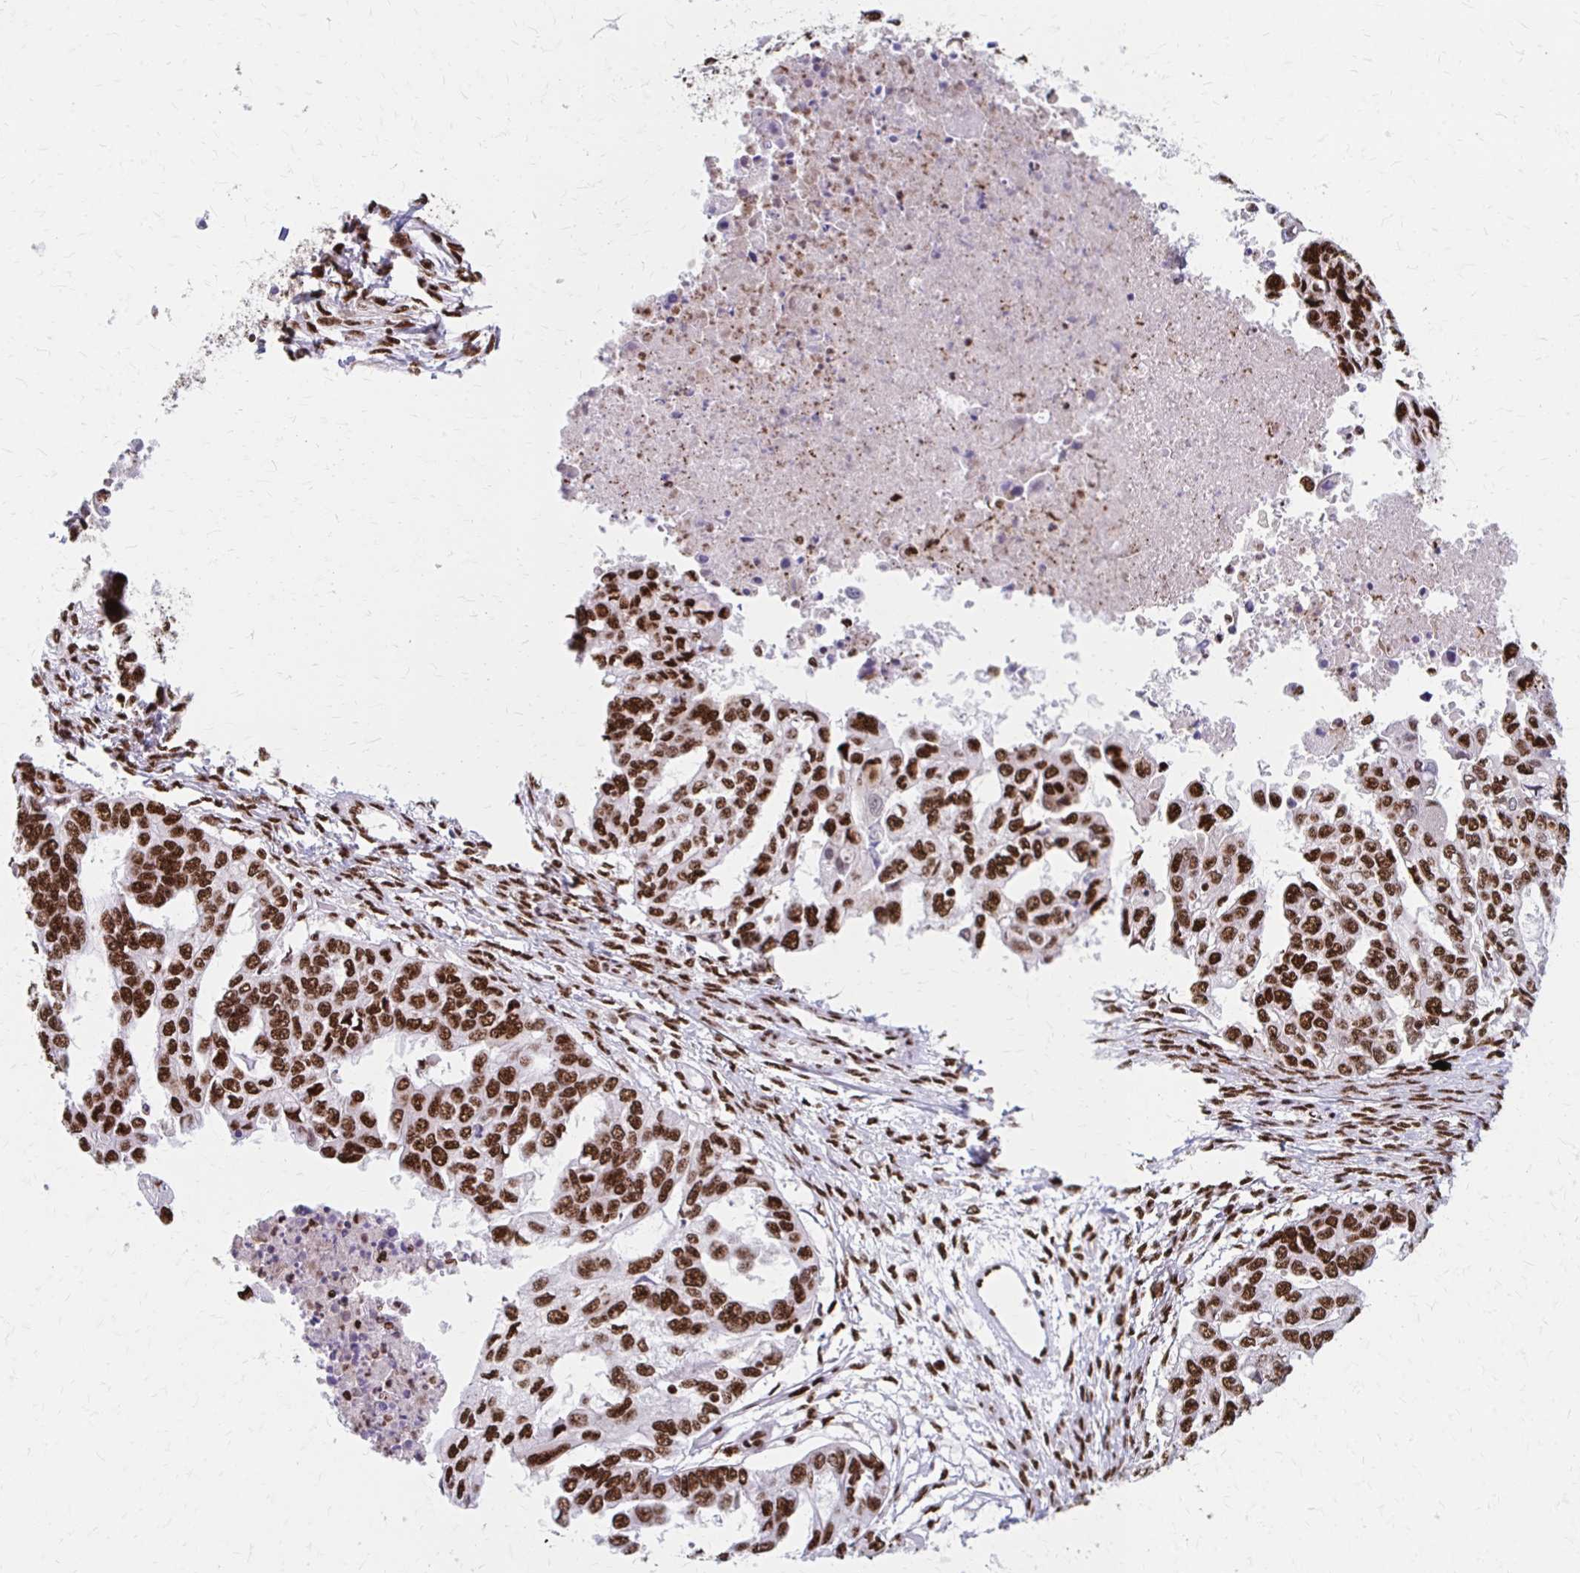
{"staining": {"intensity": "strong", "quantity": "25%-75%", "location": "nuclear"}, "tissue": "ovarian cancer", "cell_type": "Tumor cells", "image_type": "cancer", "snomed": [{"axis": "morphology", "description": "Cystadenocarcinoma, serous, NOS"}, {"axis": "topography", "description": "Ovary"}], "caption": "Strong nuclear positivity is identified in approximately 25%-75% of tumor cells in ovarian serous cystadenocarcinoma.", "gene": "CNKSR3", "patient": {"sex": "female", "age": 53}}